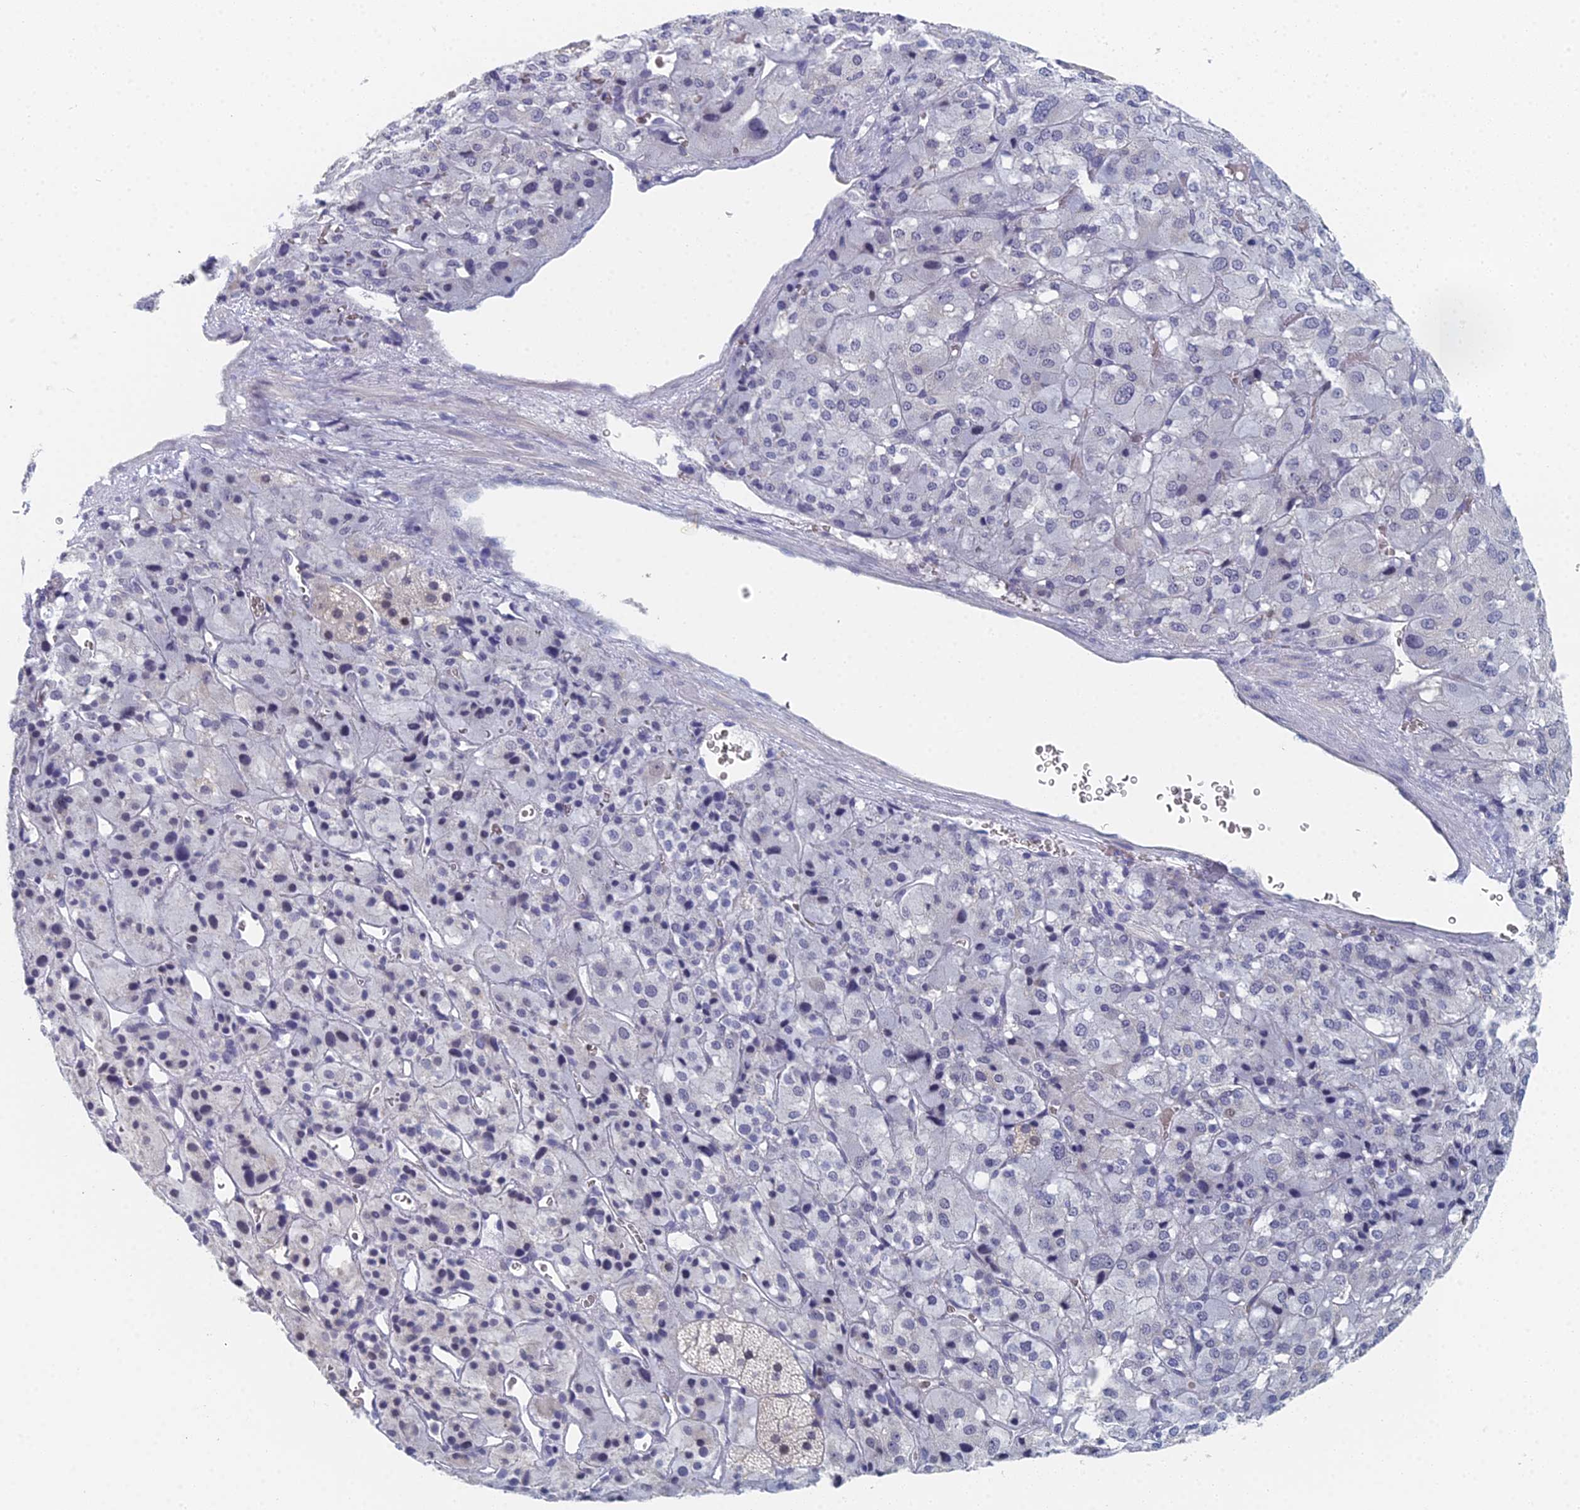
{"staining": {"intensity": "negative", "quantity": "none", "location": "none"}, "tissue": "adrenal gland", "cell_type": "Glandular cells", "image_type": "normal", "snomed": [{"axis": "morphology", "description": "Normal tissue, NOS"}, {"axis": "topography", "description": "Adrenal gland"}], "caption": "Immunohistochemical staining of benign adrenal gland displays no significant positivity in glandular cells. (DAB immunohistochemistry (IHC) visualized using brightfield microscopy, high magnification).", "gene": "MCM2", "patient": {"sex": "female", "age": 44}}